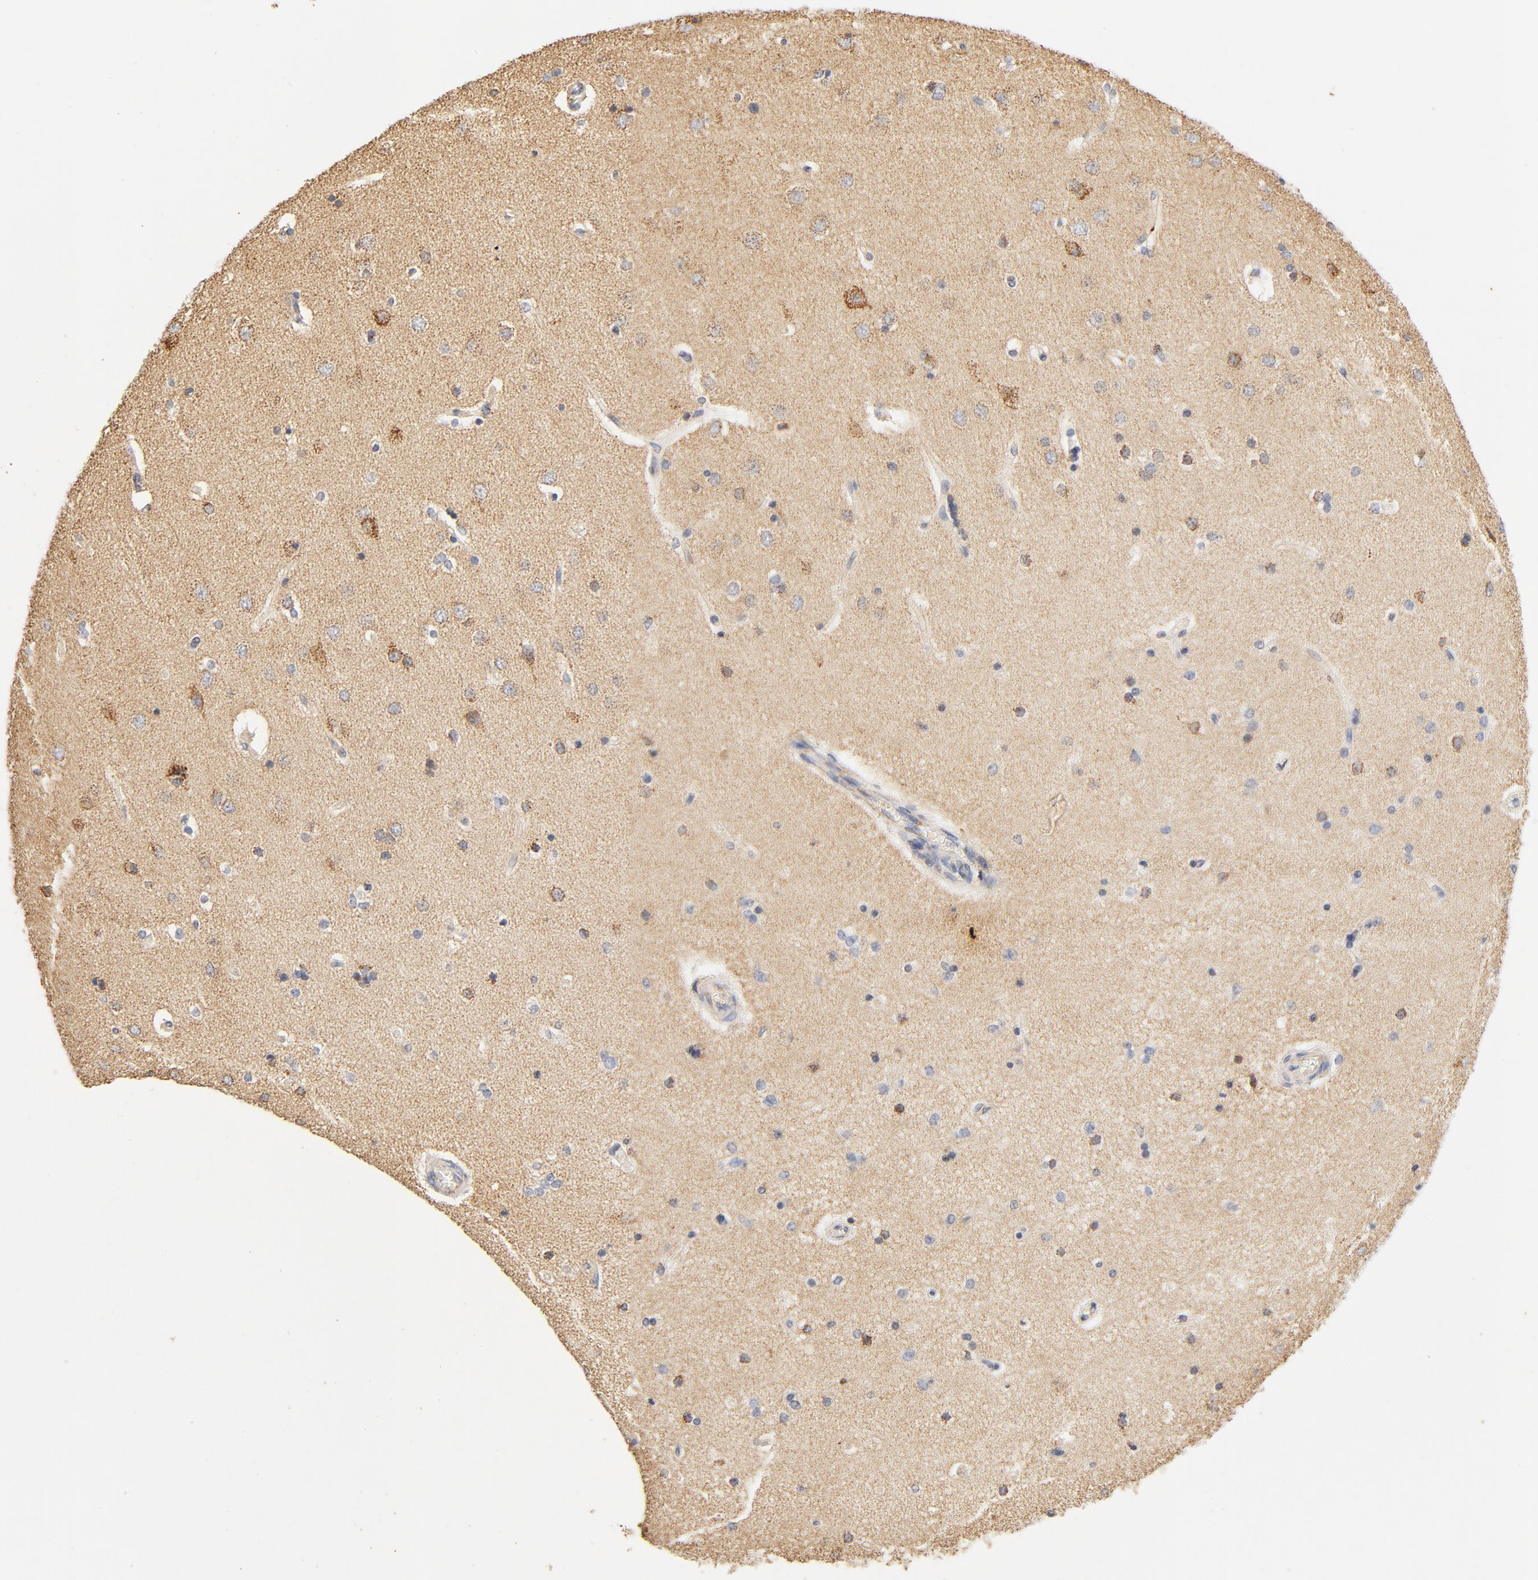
{"staining": {"intensity": "negative", "quantity": "none", "location": "none"}, "tissue": "cerebral cortex", "cell_type": "Endothelial cells", "image_type": "normal", "snomed": [{"axis": "morphology", "description": "Normal tissue, NOS"}, {"axis": "topography", "description": "Cerebral cortex"}], "caption": "Immunohistochemical staining of normal human cerebral cortex exhibits no significant staining in endothelial cells.", "gene": "COX4I1", "patient": {"sex": "female", "age": 54}}